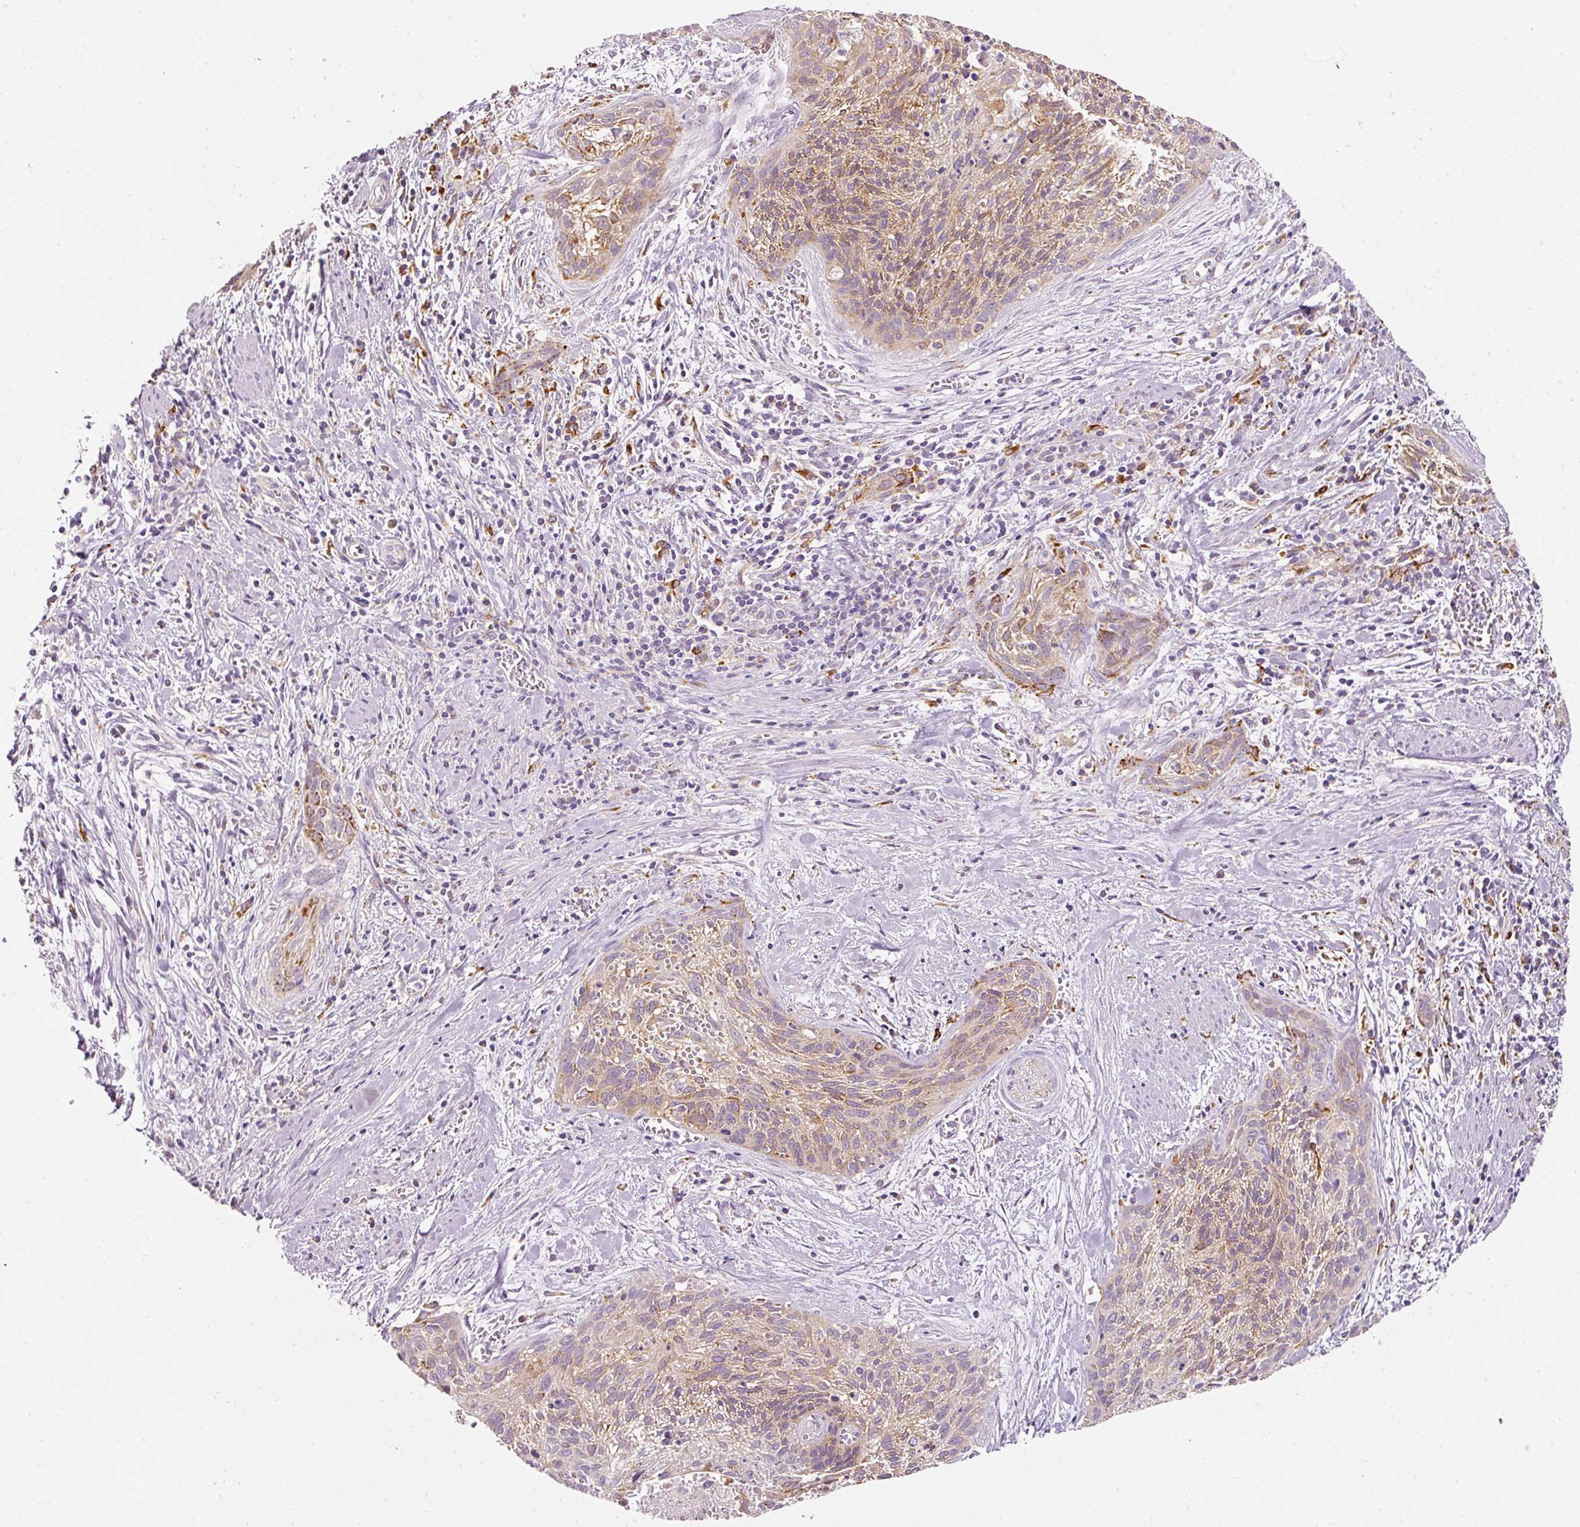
{"staining": {"intensity": "moderate", "quantity": ">75%", "location": "cytoplasmic/membranous"}, "tissue": "cervical cancer", "cell_type": "Tumor cells", "image_type": "cancer", "snomed": [{"axis": "morphology", "description": "Squamous cell carcinoma, NOS"}, {"axis": "topography", "description": "Cervix"}], "caption": "This is an image of immunohistochemistry staining of cervical cancer, which shows moderate expression in the cytoplasmic/membranous of tumor cells.", "gene": "MTHFD2", "patient": {"sex": "female", "age": 55}}